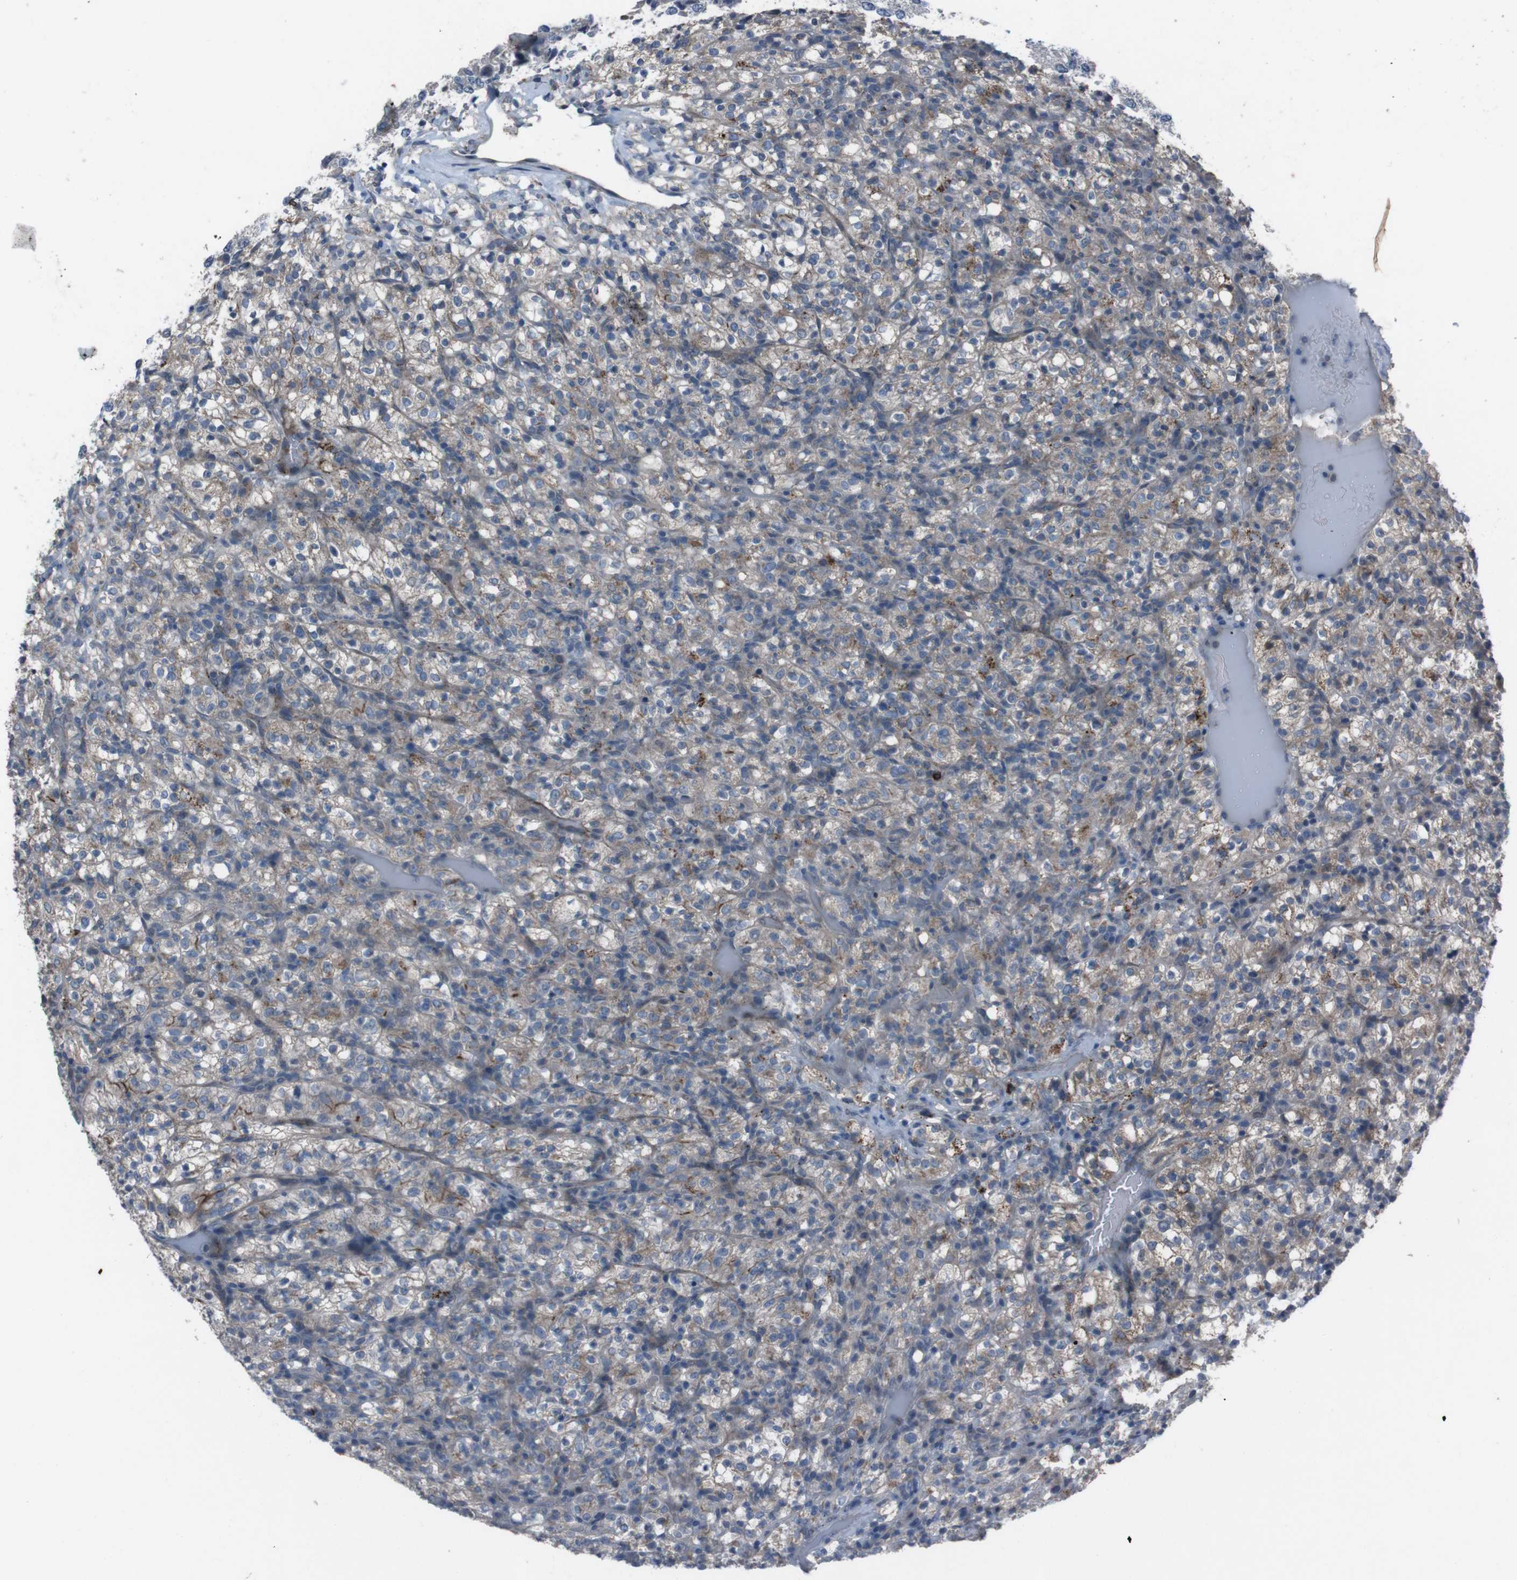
{"staining": {"intensity": "weak", "quantity": ">75%", "location": "cytoplasmic/membranous"}, "tissue": "renal cancer", "cell_type": "Tumor cells", "image_type": "cancer", "snomed": [{"axis": "morphology", "description": "Normal tissue, NOS"}, {"axis": "morphology", "description": "Adenocarcinoma, NOS"}, {"axis": "topography", "description": "Kidney"}], "caption": "An immunohistochemistry photomicrograph of neoplastic tissue is shown. Protein staining in brown labels weak cytoplasmic/membranous positivity in renal adenocarcinoma within tumor cells. The protein is shown in brown color, while the nuclei are stained blue.", "gene": "EFNA5", "patient": {"sex": "female", "age": 72}}